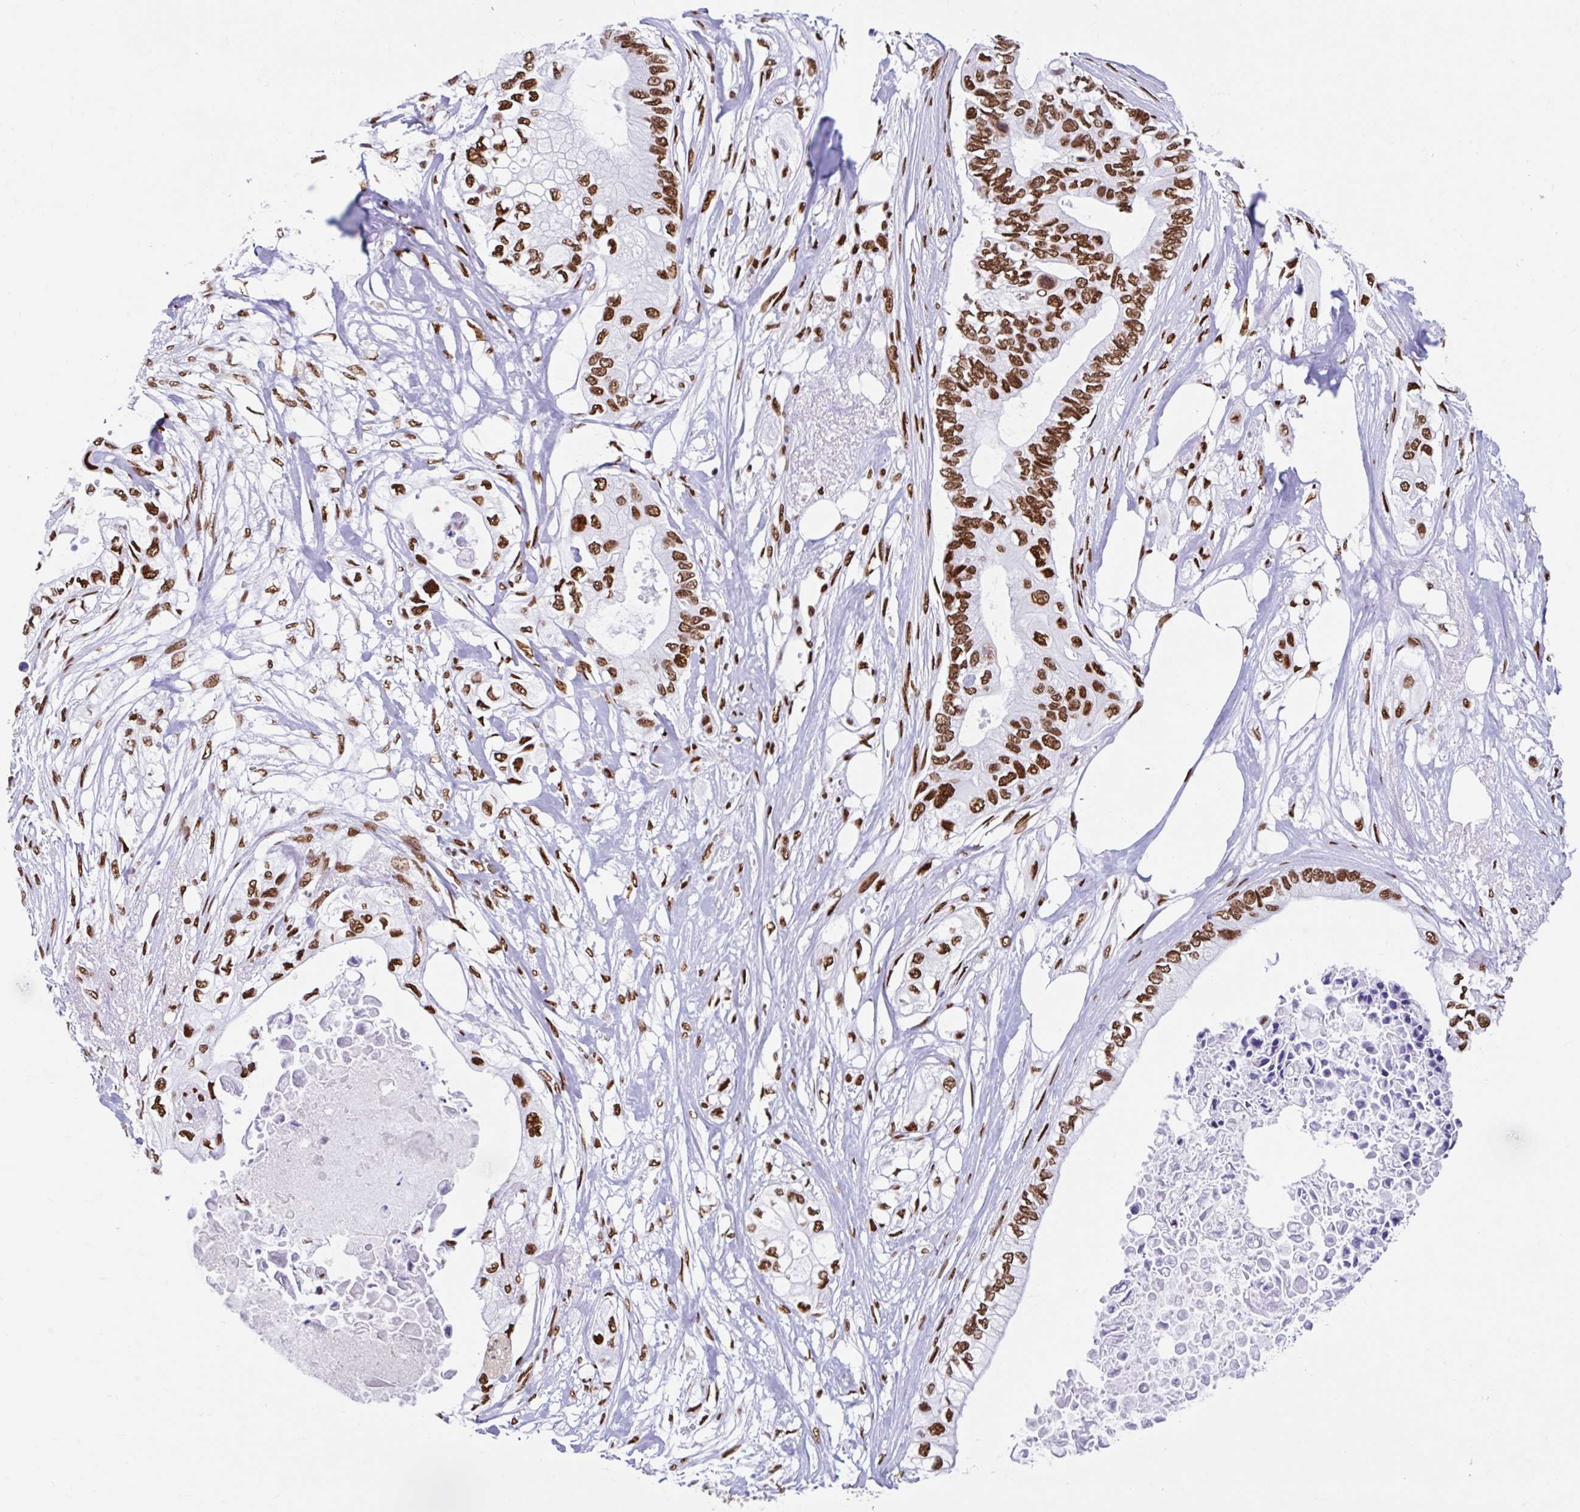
{"staining": {"intensity": "strong", "quantity": ">75%", "location": "nuclear"}, "tissue": "pancreatic cancer", "cell_type": "Tumor cells", "image_type": "cancer", "snomed": [{"axis": "morphology", "description": "Adenocarcinoma, NOS"}, {"axis": "topography", "description": "Pancreas"}], "caption": "An immunohistochemistry photomicrograph of neoplastic tissue is shown. Protein staining in brown shows strong nuclear positivity in adenocarcinoma (pancreatic) within tumor cells.", "gene": "KHDRBS1", "patient": {"sex": "female", "age": 63}}